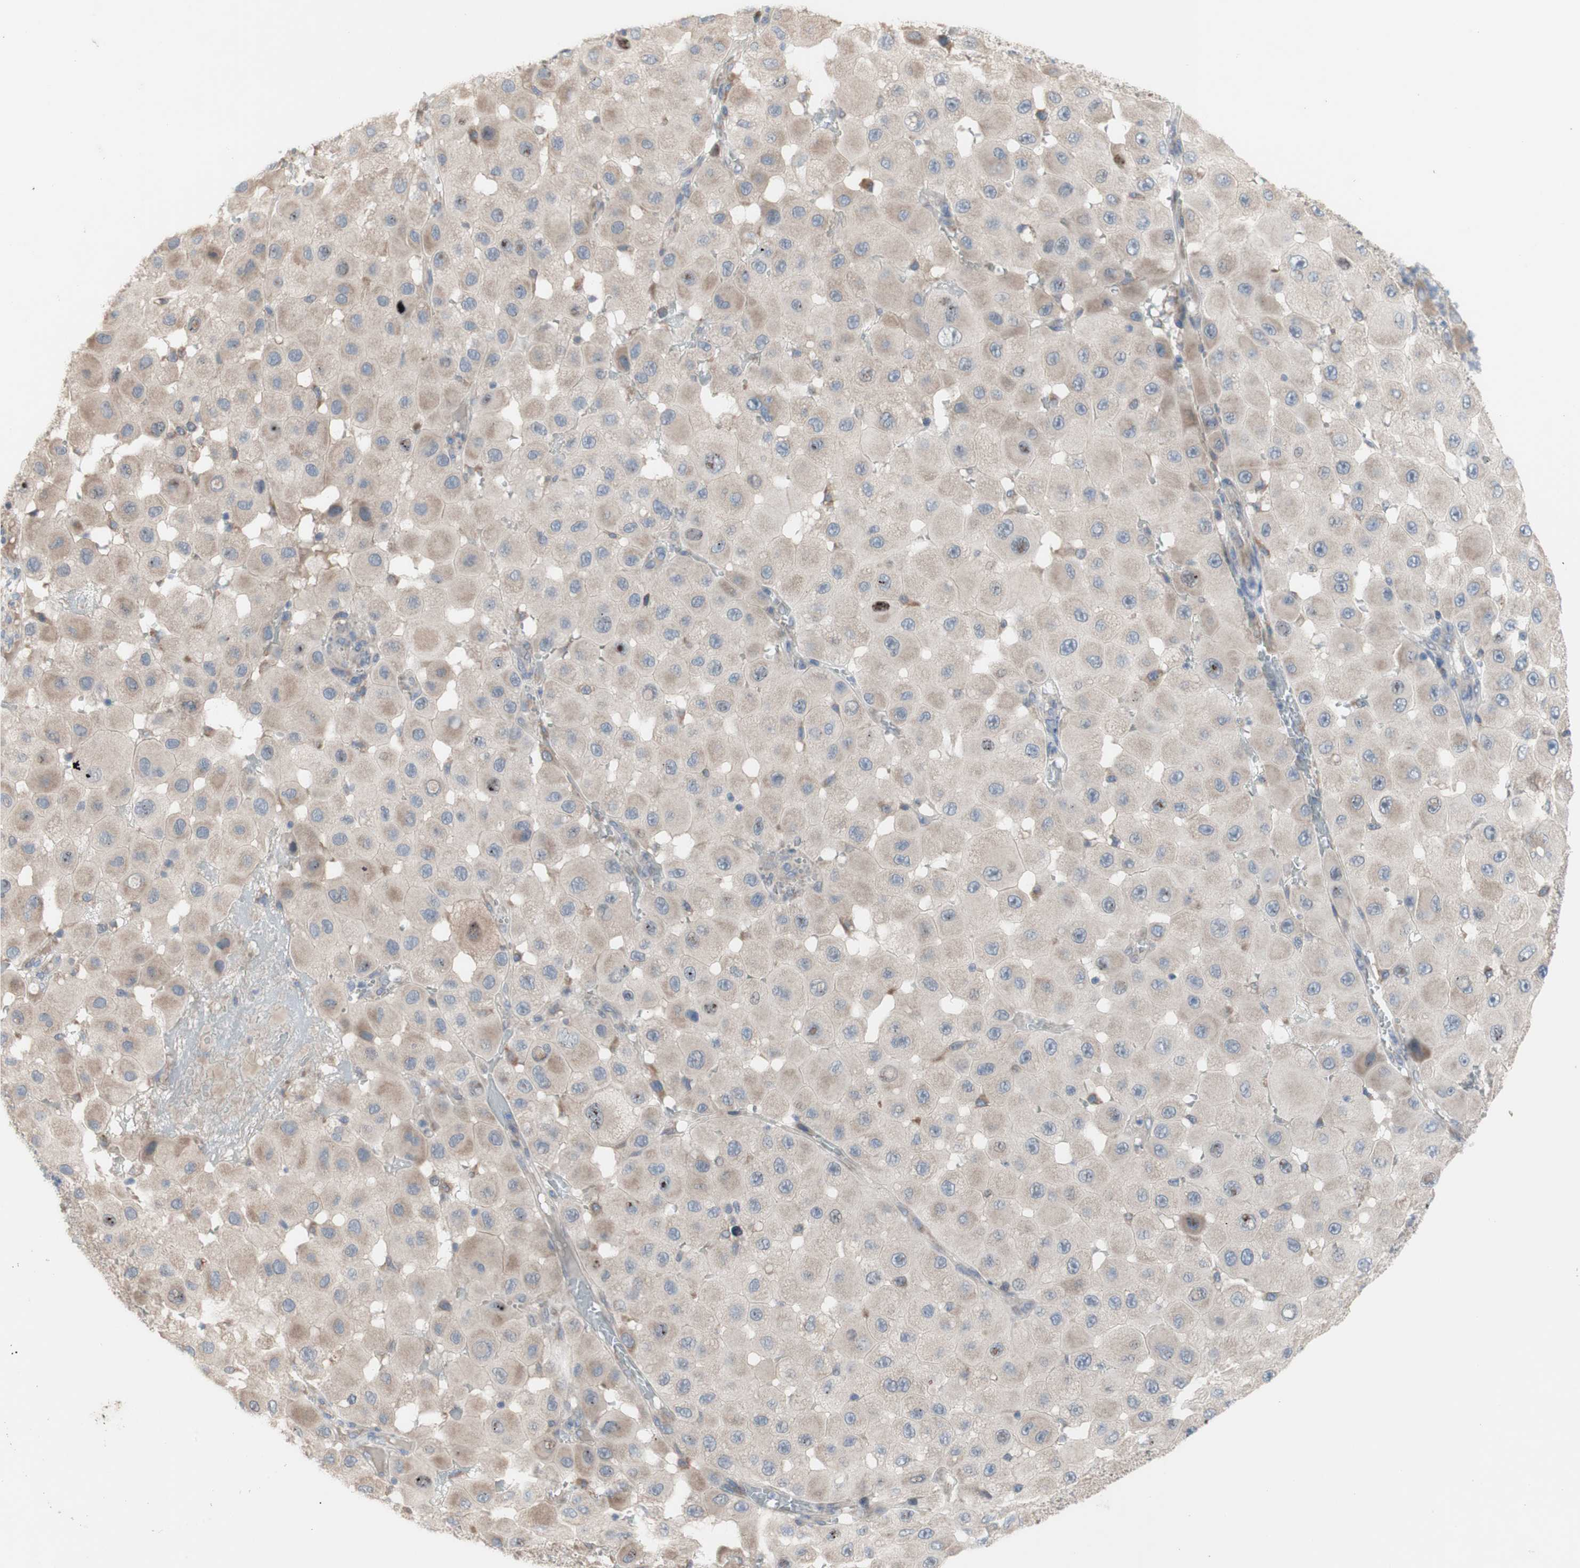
{"staining": {"intensity": "weak", "quantity": "25%-75%", "location": "cytoplasmic/membranous"}, "tissue": "melanoma", "cell_type": "Tumor cells", "image_type": "cancer", "snomed": [{"axis": "morphology", "description": "Malignant melanoma, NOS"}, {"axis": "topography", "description": "Skin"}], "caption": "The micrograph reveals a brown stain indicating the presence of a protein in the cytoplasmic/membranous of tumor cells in melanoma.", "gene": "TTC14", "patient": {"sex": "female", "age": 81}}